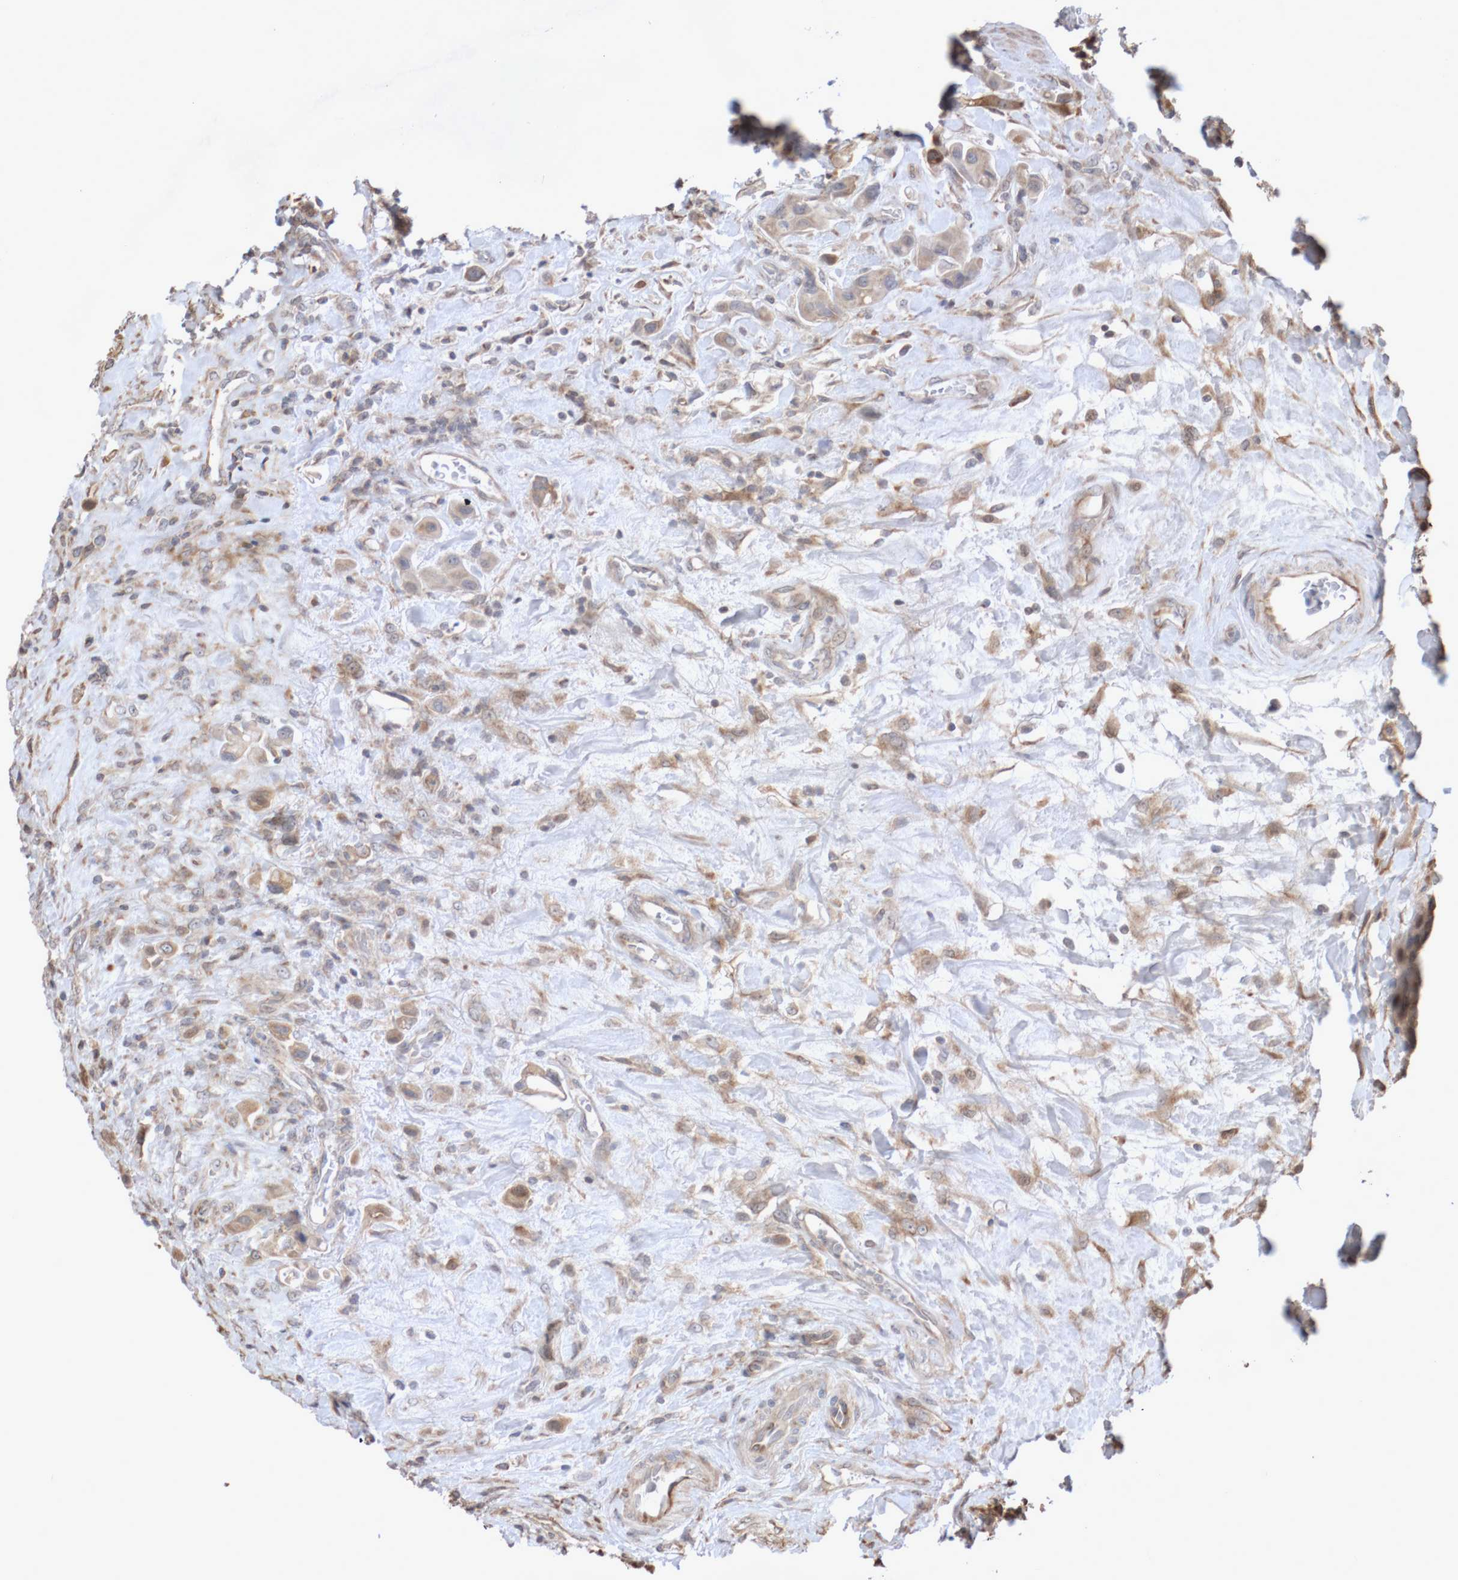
{"staining": {"intensity": "weak", "quantity": "<25%", "location": "cytoplasmic/membranous"}, "tissue": "urothelial cancer", "cell_type": "Tumor cells", "image_type": "cancer", "snomed": [{"axis": "morphology", "description": "Urothelial carcinoma, High grade"}, {"axis": "topography", "description": "Urinary bladder"}], "caption": "The IHC histopathology image has no significant positivity in tumor cells of urothelial cancer tissue.", "gene": "DPH7", "patient": {"sex": "male", "age": 50}}